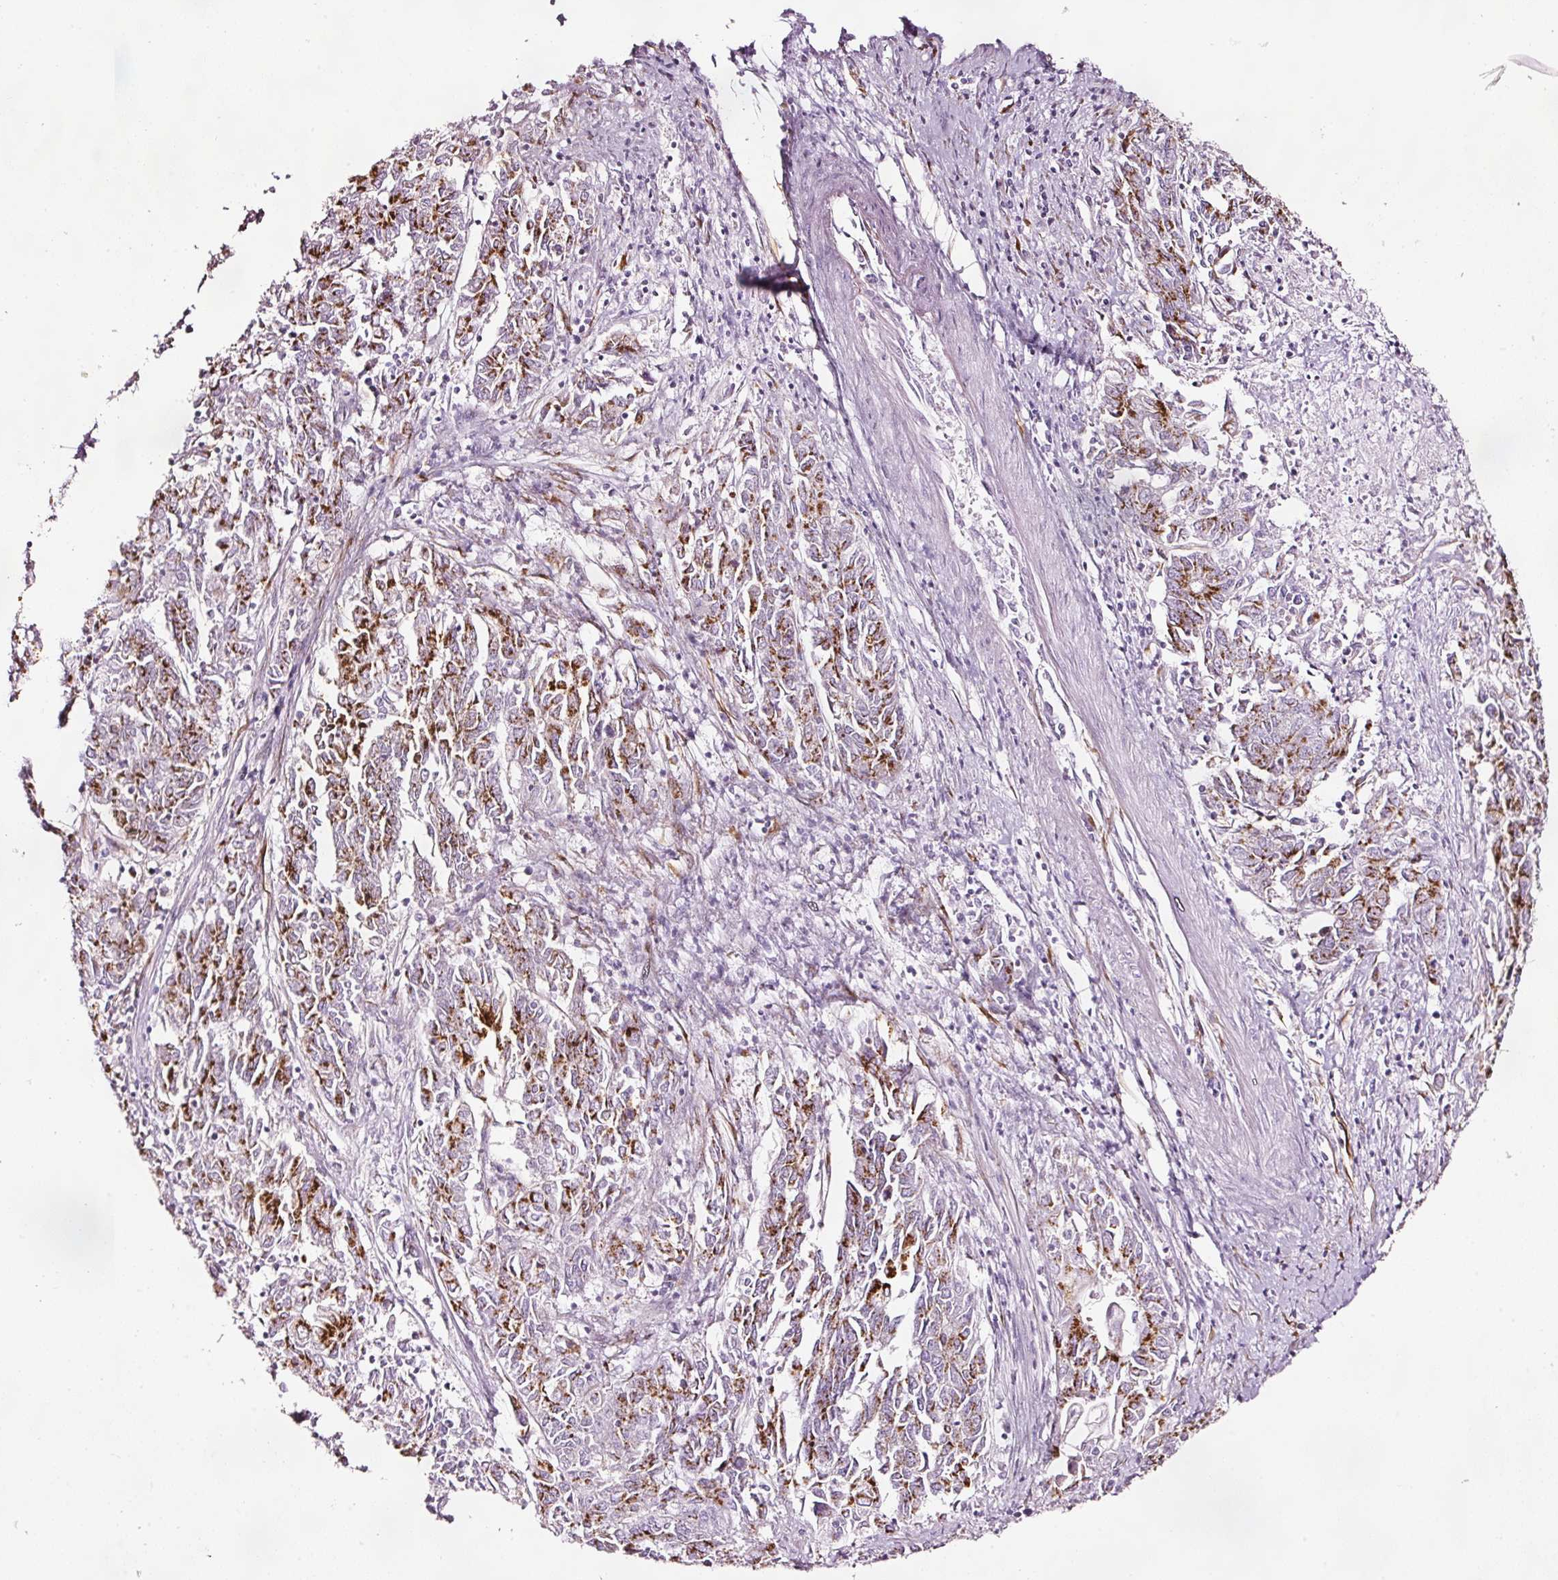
{"staining": {"intensity": "strong", "quantity": "25%-75%", "location": "cytoplasmic/membranous"}, "tissue": "endometrial cancer", "cell_type": "Tumor cells", "image_type": "cancer", "snomed": [{"axis": "morphology", "description": "Adenocarcinoma, NOS"}, {"axis": "topography", "description": "Endometrium"}], "caption": "DAB immunohistochemical staining of human endometrial cancer (adenocarcinoma) reveals strong cytoplasmic/membranous protein positivity in about 25%-75% of tumor cells.", "gene": "SDF4", "patient": {"sex": "female", "age": 54}}